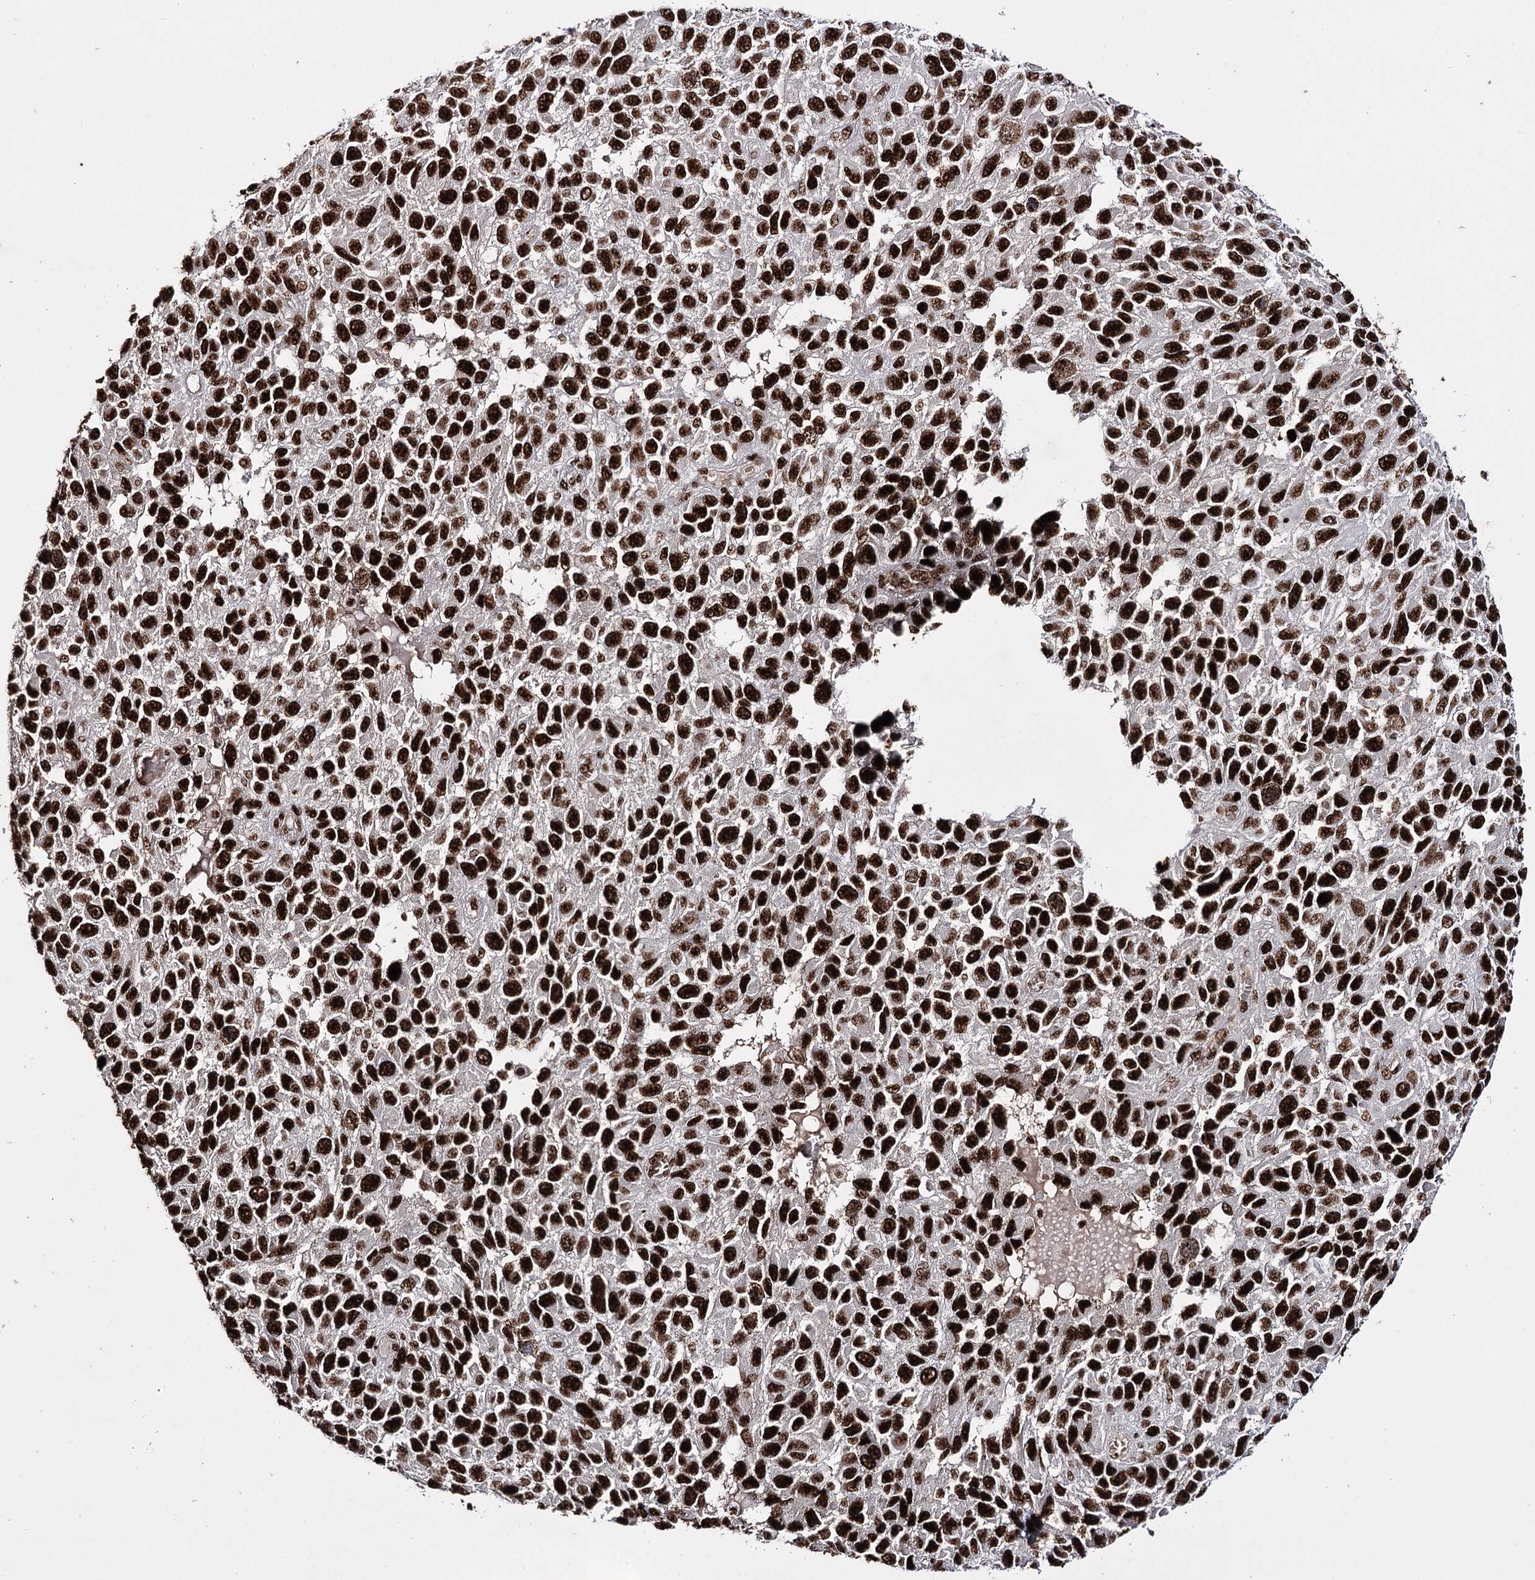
{"staining": {"intensity": "strong", "quantity": ">75%", "location": "nuclear"}, "tissue": "melanoma", "cell_type": "Tumor cells", "image_type": "cancer", "snomed": [{"axis": "morphology", "description": "Normal tissue, NOS"}, {"axis": "morphology", "description": "Malignant melanoma, NOS"}, {"axis": "topography", "description": "Skin"}], "caption": "IHC histopathology image of neoplastic tissue: human melanoma stained using IHC exhibits high levels of strong protein expression localized specifically in the nuclear of tumor cells, appearing as a nuclear brown color.", "gene": "PRPF40A", "patient": {"sex": "female", "age": 96}}